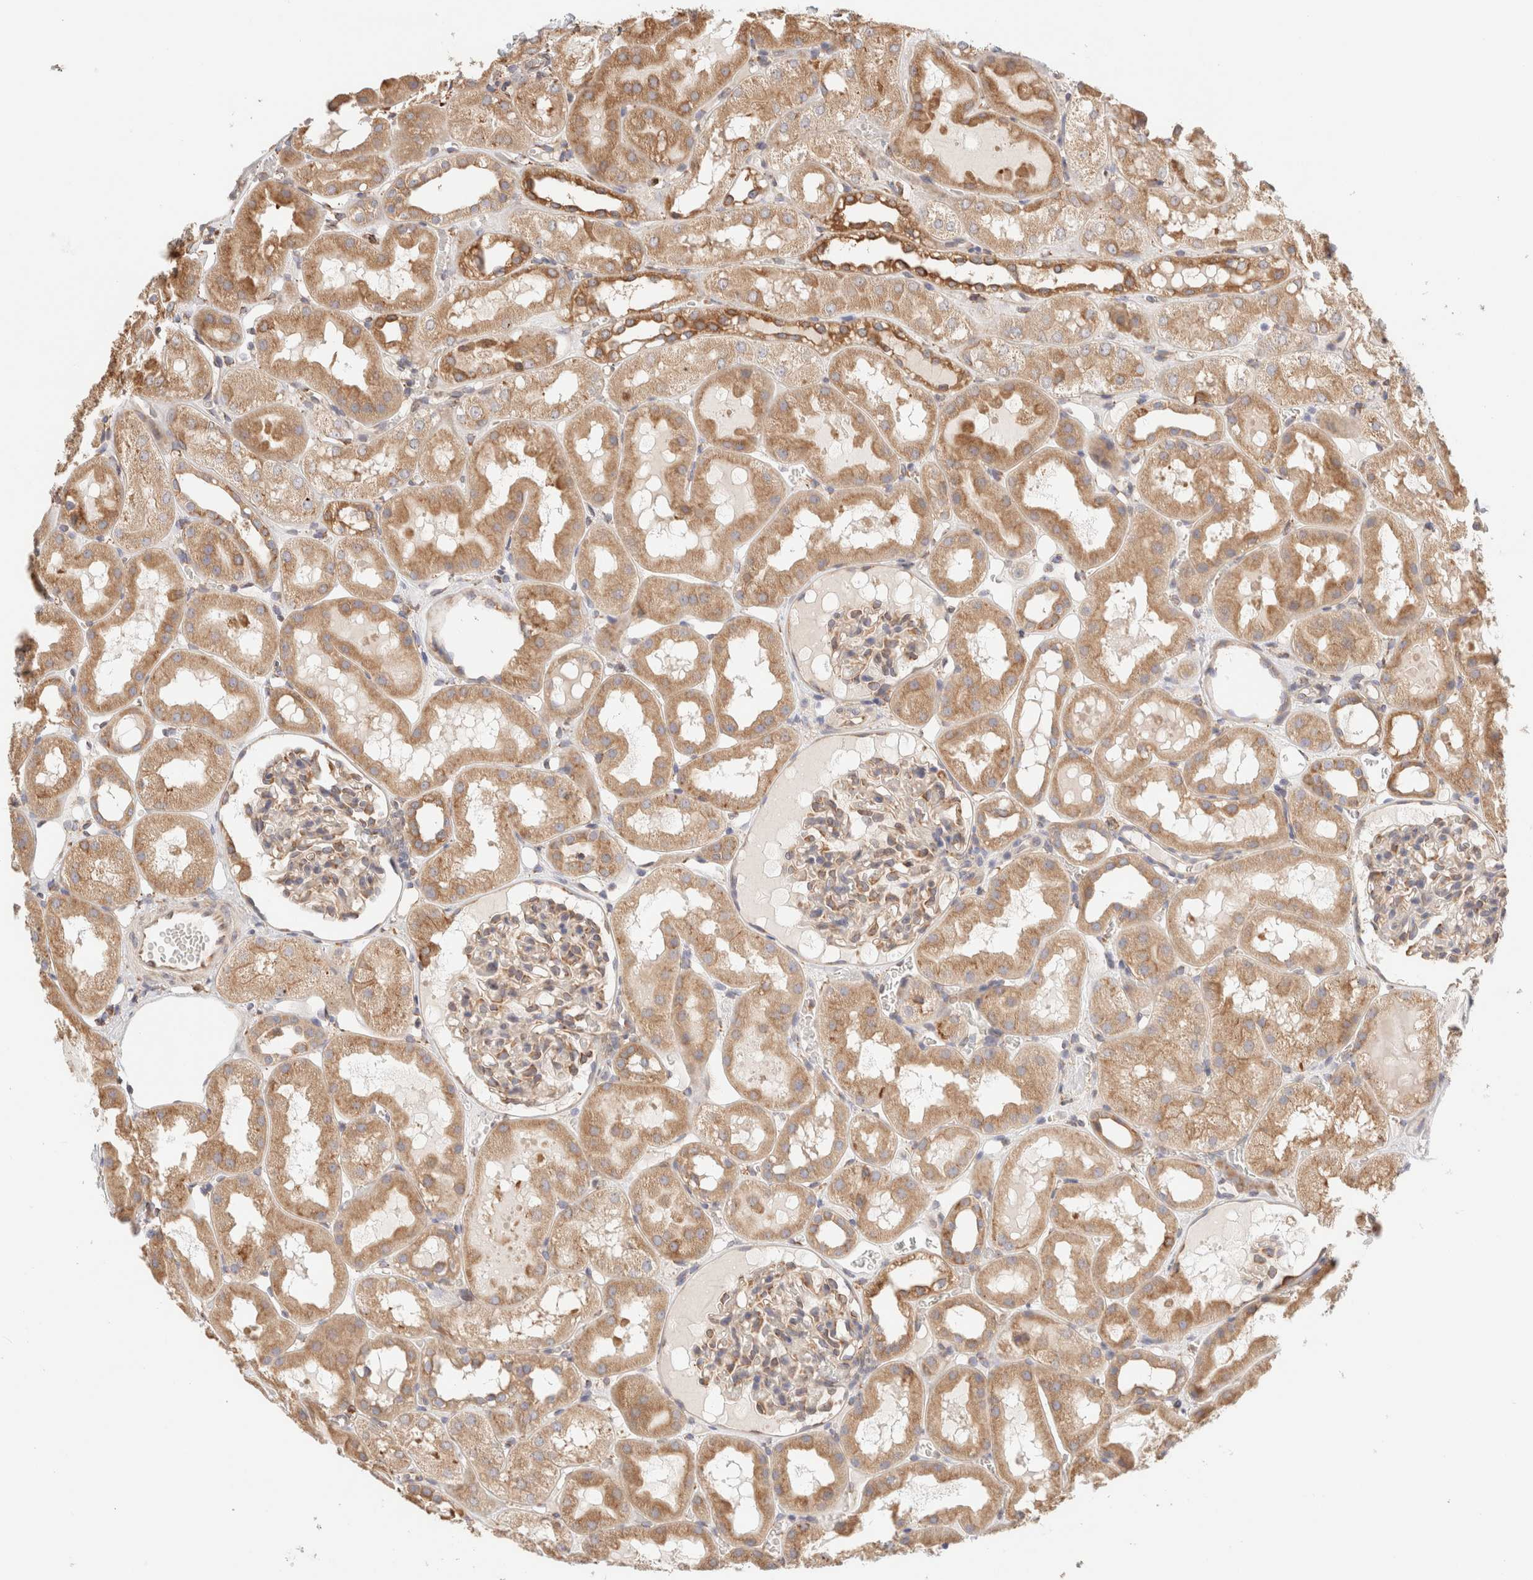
{"staining": {"intensity": "moderate", "quantity": ">75%", "location": "cytoplasmic/membranous"}, "tissue": "kidney", "cell_type": "Cells in glomeruli", "image_type": "normal", "snomed": [{"axis": "morphology", "description": "Normal tissue, NOS"}, {"axis": "topography", "description": "Kidney"}, {"axis": "topography", "description": "Urinary bladder"}], "caption": "IHC photomicrograph of benign kidney: kidney stained using IHC displays medium levels of moderate protein expression localized specifically in the cytoplasmic/membranous of cells in glomeruli, appearing as a cytoplasmic/membranous brown color.", "gene": "FER", "patient": {"sex": "male", "age": 16}}